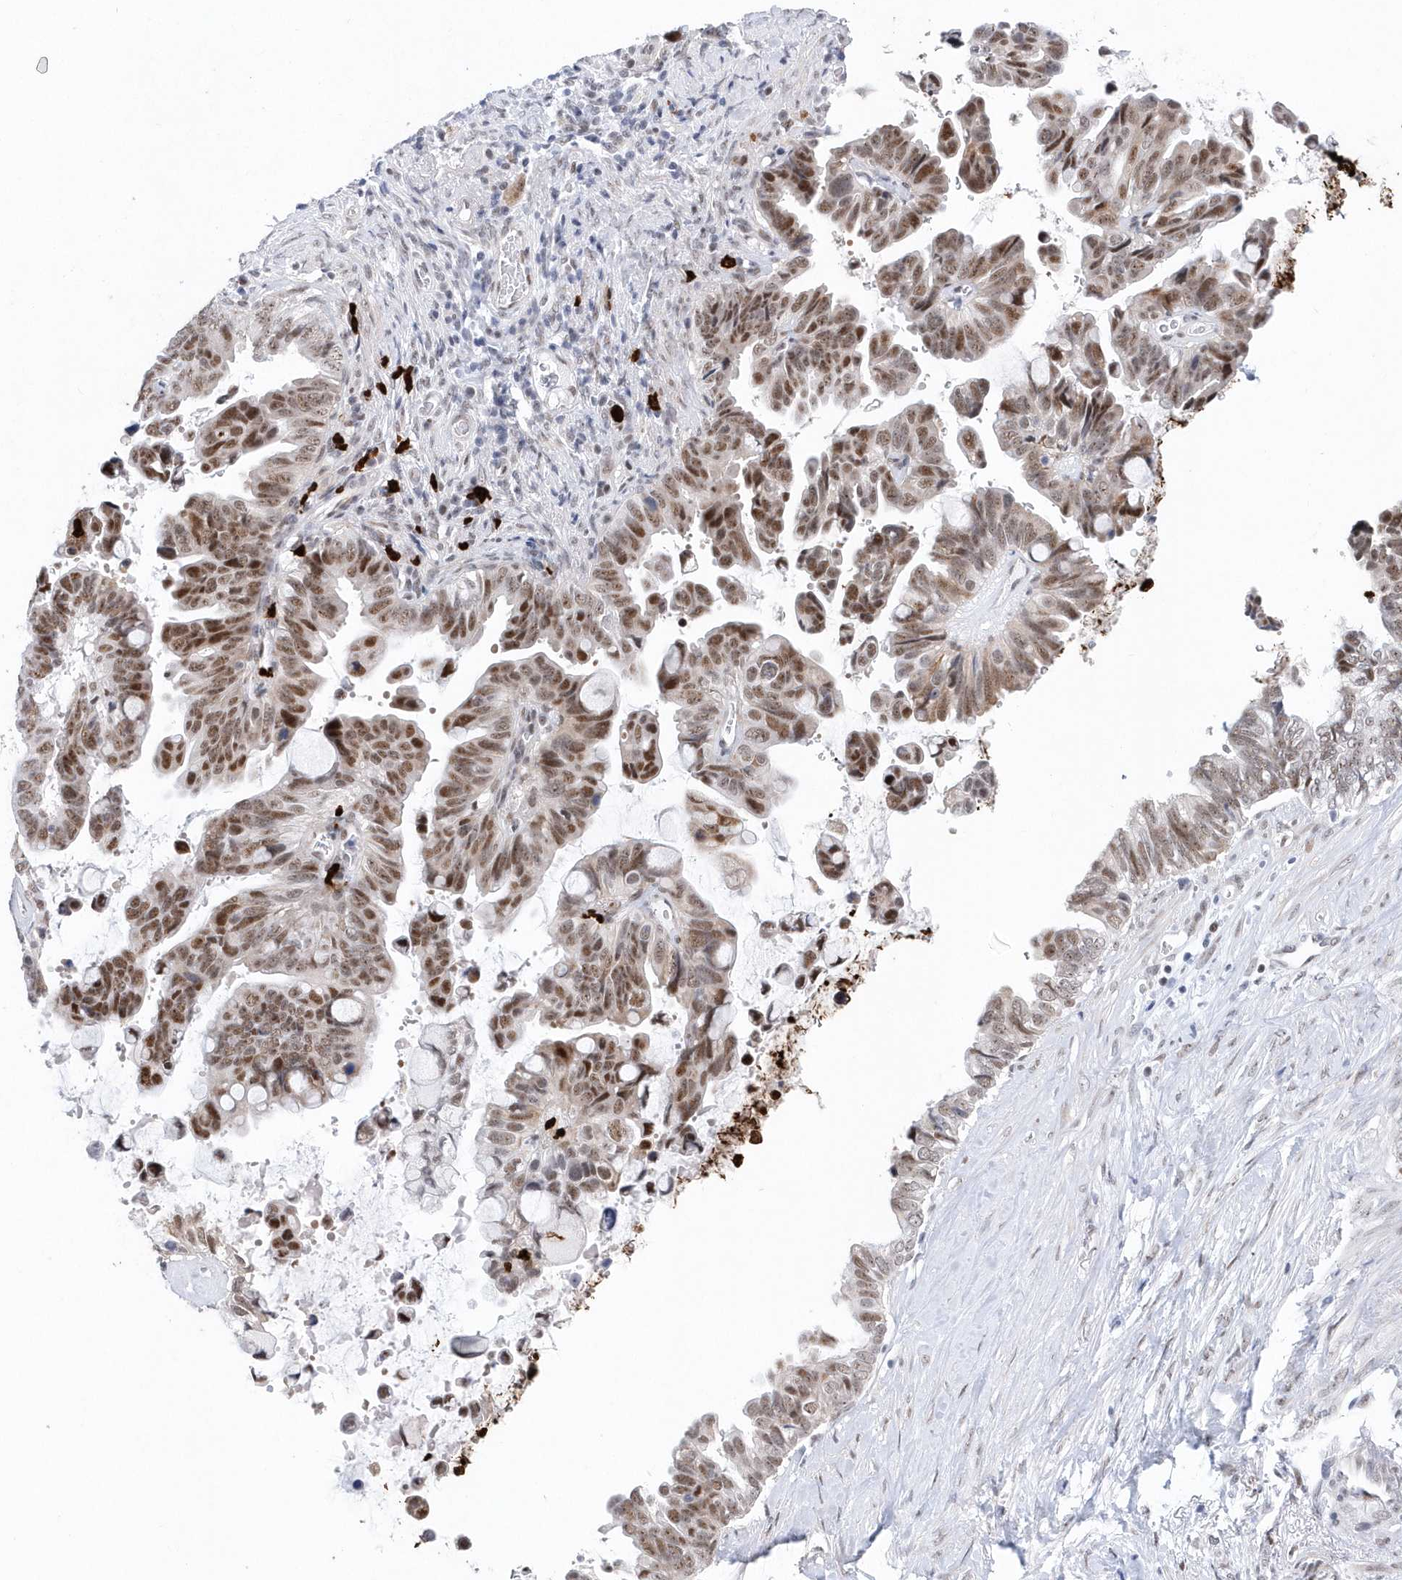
{"staining": {"intensity": "moderate", "quantity": ">75%", "location": "nuclear"}, "tissue": "pancreatic cancer", "cell_type": "Tumor cells", "image_type": "cancer", "snomed": [{"axis": "morphology", "description": "Adenocarcinoma, NOS"}, {"axis": "topography", "description": "Pancreas"}], "caption": "Immunohistochemistry of pancreatic adenocarcinoma shows medium levels of moderate nuclear staining in approximately >75% of tumor cells.", "gene": "RPP30", "patient": {"sex": "female", "age": 72}}